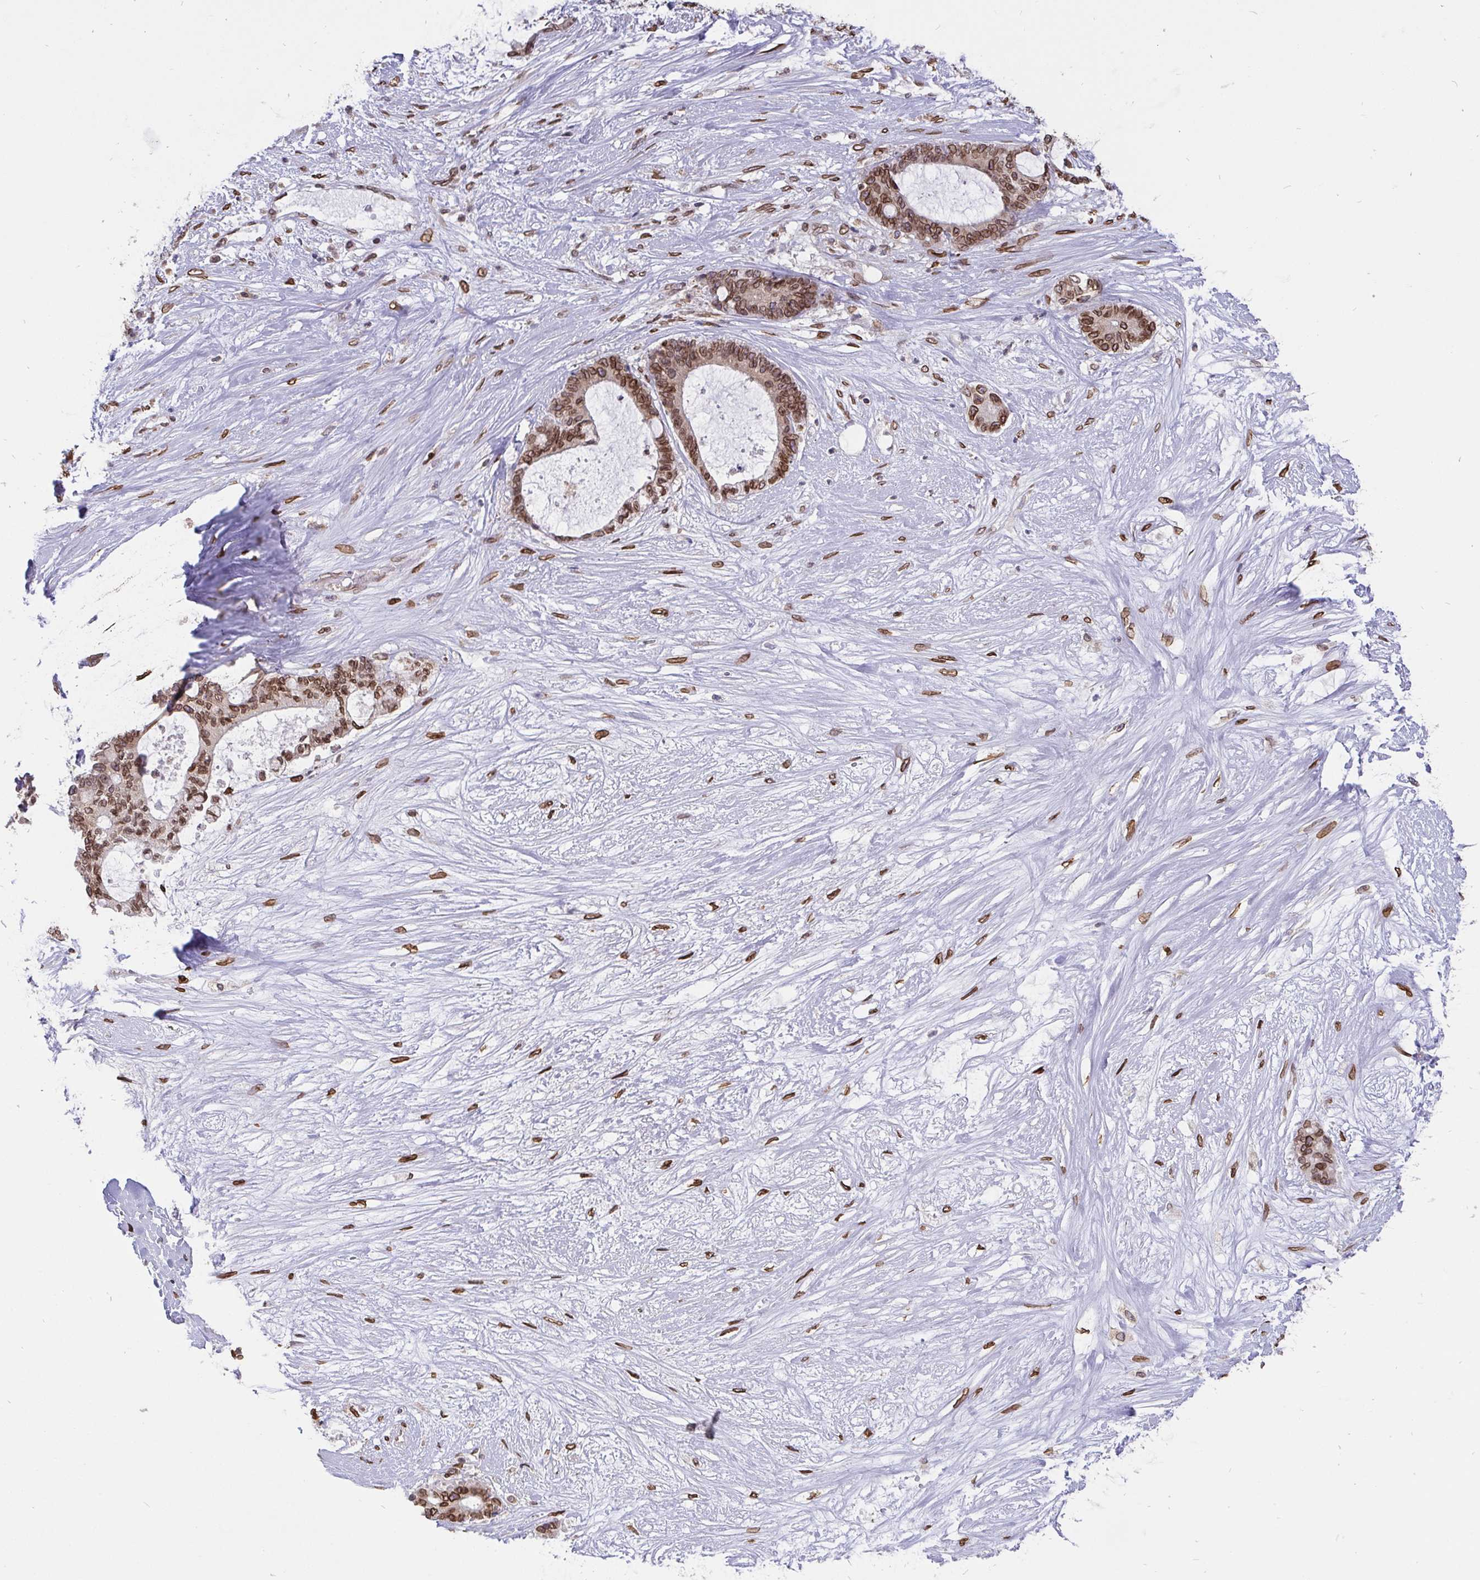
{"staining": {"intensity": "moderate", "quantity": ">75%", "location": "cytoplasmic/membranous,nuclear"}, "tissue": "liver cancer", "cell_type": "Tumor cells", "image_type": "cancer", "snomed": [{"axis": "morphology", "description": "Normal tissue, NOS"}, {"axis": "morphology", "description": "Cholangiocarcinoma"}, {"axis": "topography", "description": "Liver"}, {"axis": "topography", "description": "Peripheral nerve tissue"}], "caption": "The histopathology image demonstrates a brown stain indicating the presence of a protein in the cytoplasmic/membranous and nuclear of tumor cells in liver cholangiocarcinoma.", "gene": "EMD", "patient": {"sex": "female", "age": 73}}